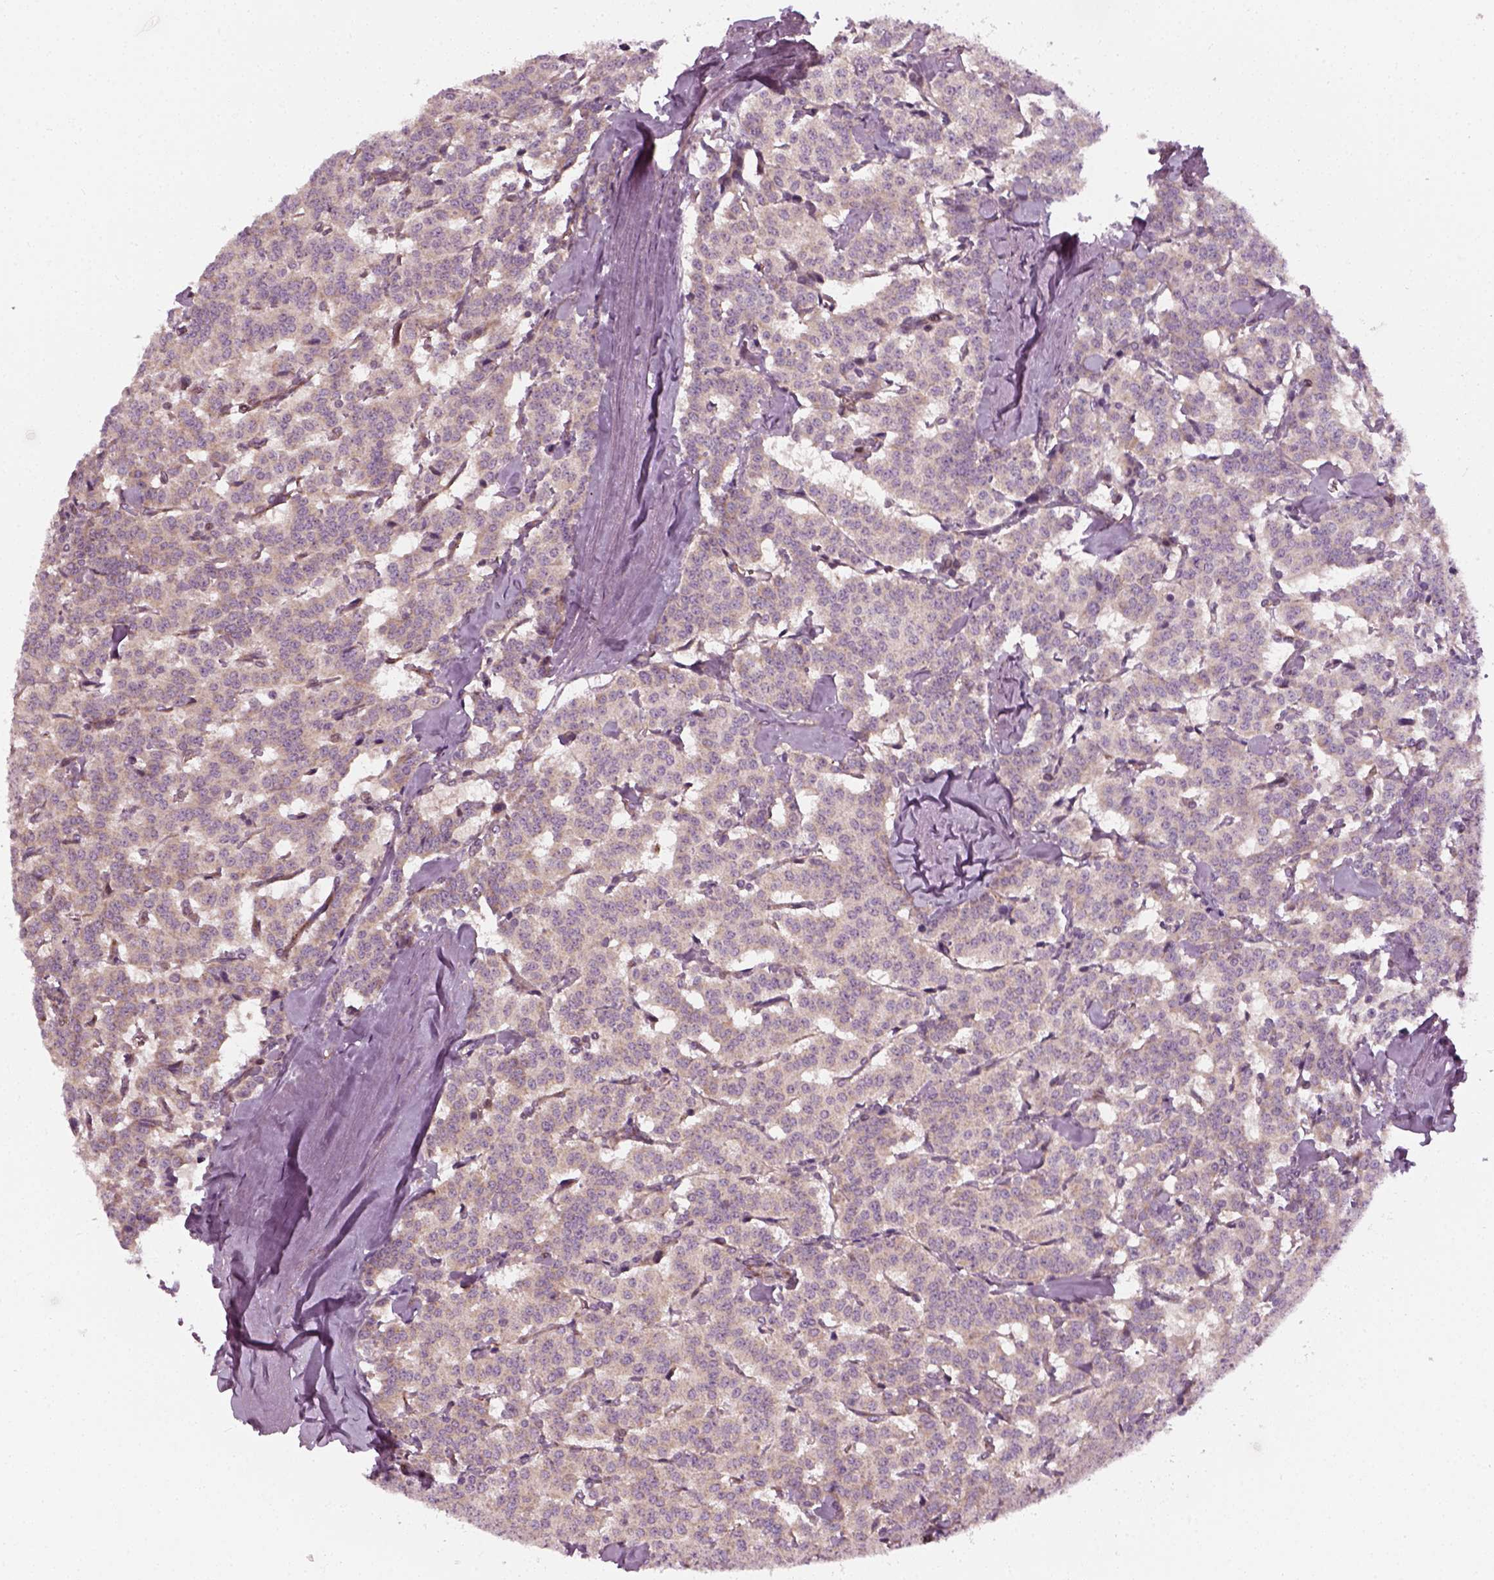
{"staining": {"intensity": "negative", "quantity": "none", "location": "none"}, "tissue": "carcinoid", "cell_type": "Tumor cells", "image_type": "cancer", "snomed": [{"axis": "morphology", "description": "Carcinoid, malignant, NOS"}, {"axis": "topography", "description": "Lung"}], "caption": "A high-resolution histopathology image shows IHC staining of carcinoid, which exhibits no significant staining in tumor cells. (Brightfield microscopy of DAB (3,3'-diaminobenzidine) IHC at high magnification).", "gene": "DNASE1L1", "patient": {"sex": "female", "age": 46}}